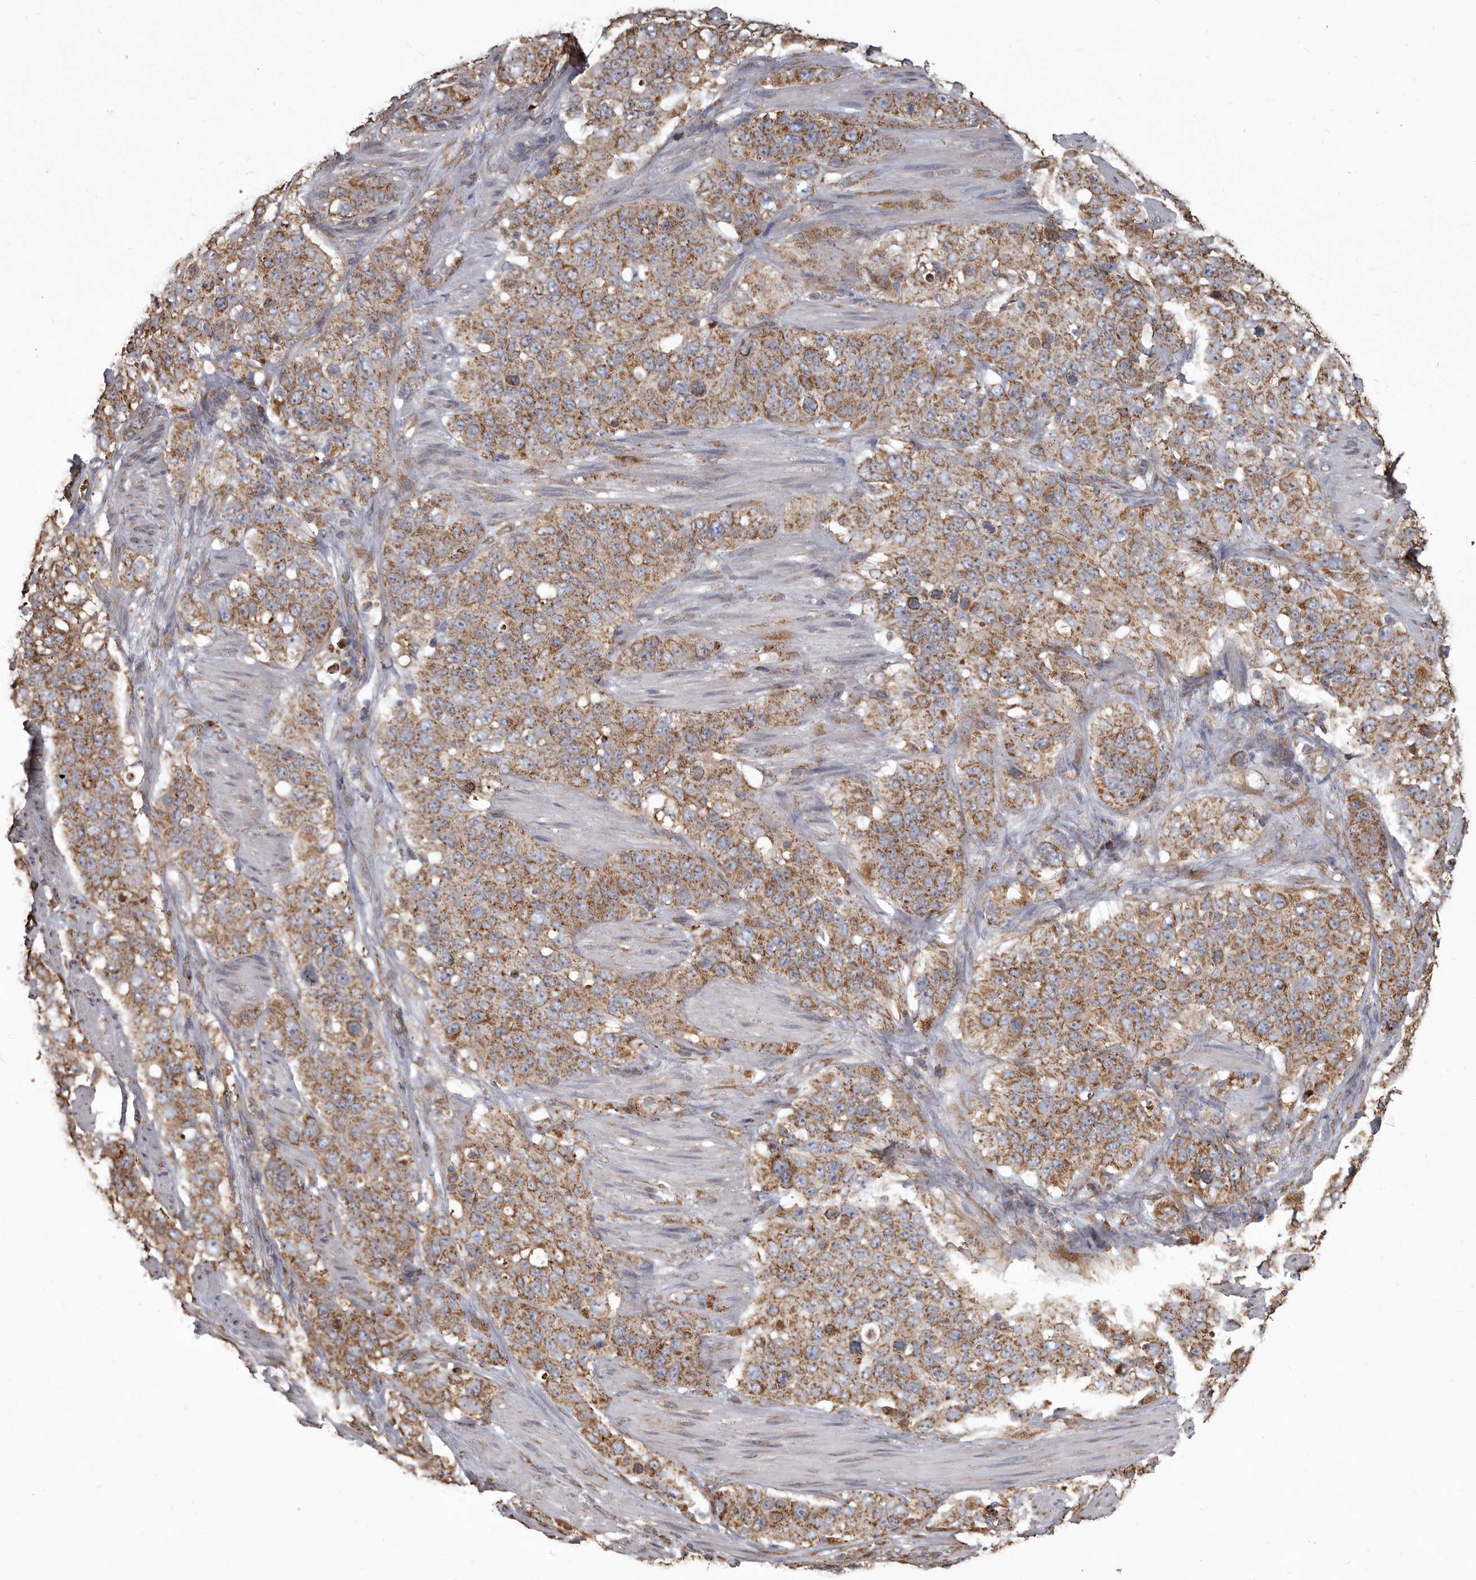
{"staining": {"intensity": "moderate", "quantity": ">75%", "location": "cytoplasmic/membranous"}, "tissue": "stomach cancer", "cell_type": "Tumor cells", "image_type": "cancer", "snomed": [{"axis": "morphology", "description": "Adenocarcinoma, NOS"}, {"axis": "topography", "description": "Stomach"}], "caption": "Stomach cancer (adenocarcinoma) tissue reveals moderate cytoplasmic/membranous positivity in about >75% of tumor cells, visualized by immunohistochemistry.", "gene": "CDK5RAP3", "patient": {"sex": "male", "age": 48}}